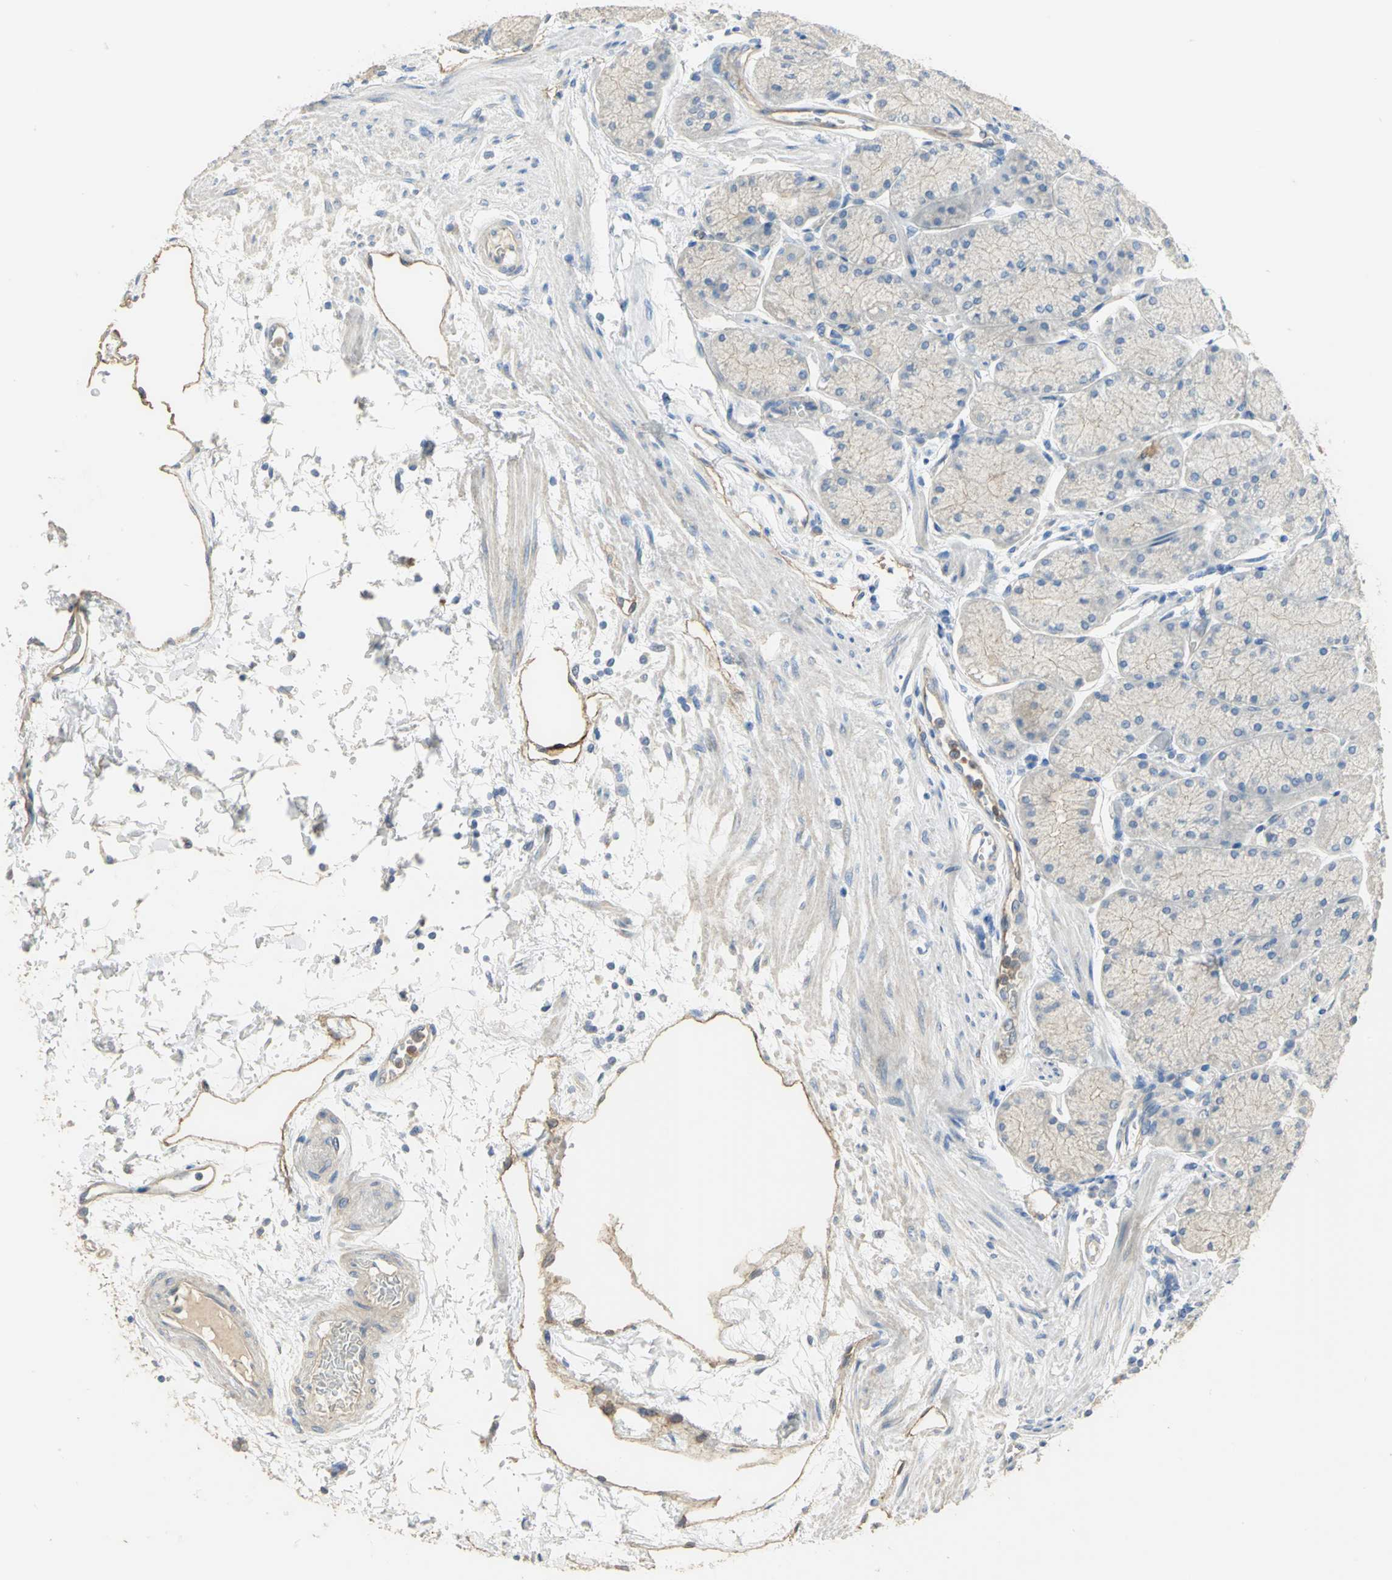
{"staining": {"intensity": "negative", "quantity": "none", "location": "none"}, "tissue": "stomach", "cell_type": "Glandular cells", "image_type": "normal", "snomed": [{"axis": "morphology", "description": "Normal tissue, NOS"}, {"axis": "topography", "description": "Stomach, upper"}, {"axis": "topography", "description": "Stomach"}], "caption": "A high-resolution photomicrograph shows immunohistochemistry staining of unremarkable stomach, which shows no significant expression in glandular cells.", "gene": "DLGAP5", "patient": {"sex": "male", "age": 76}}